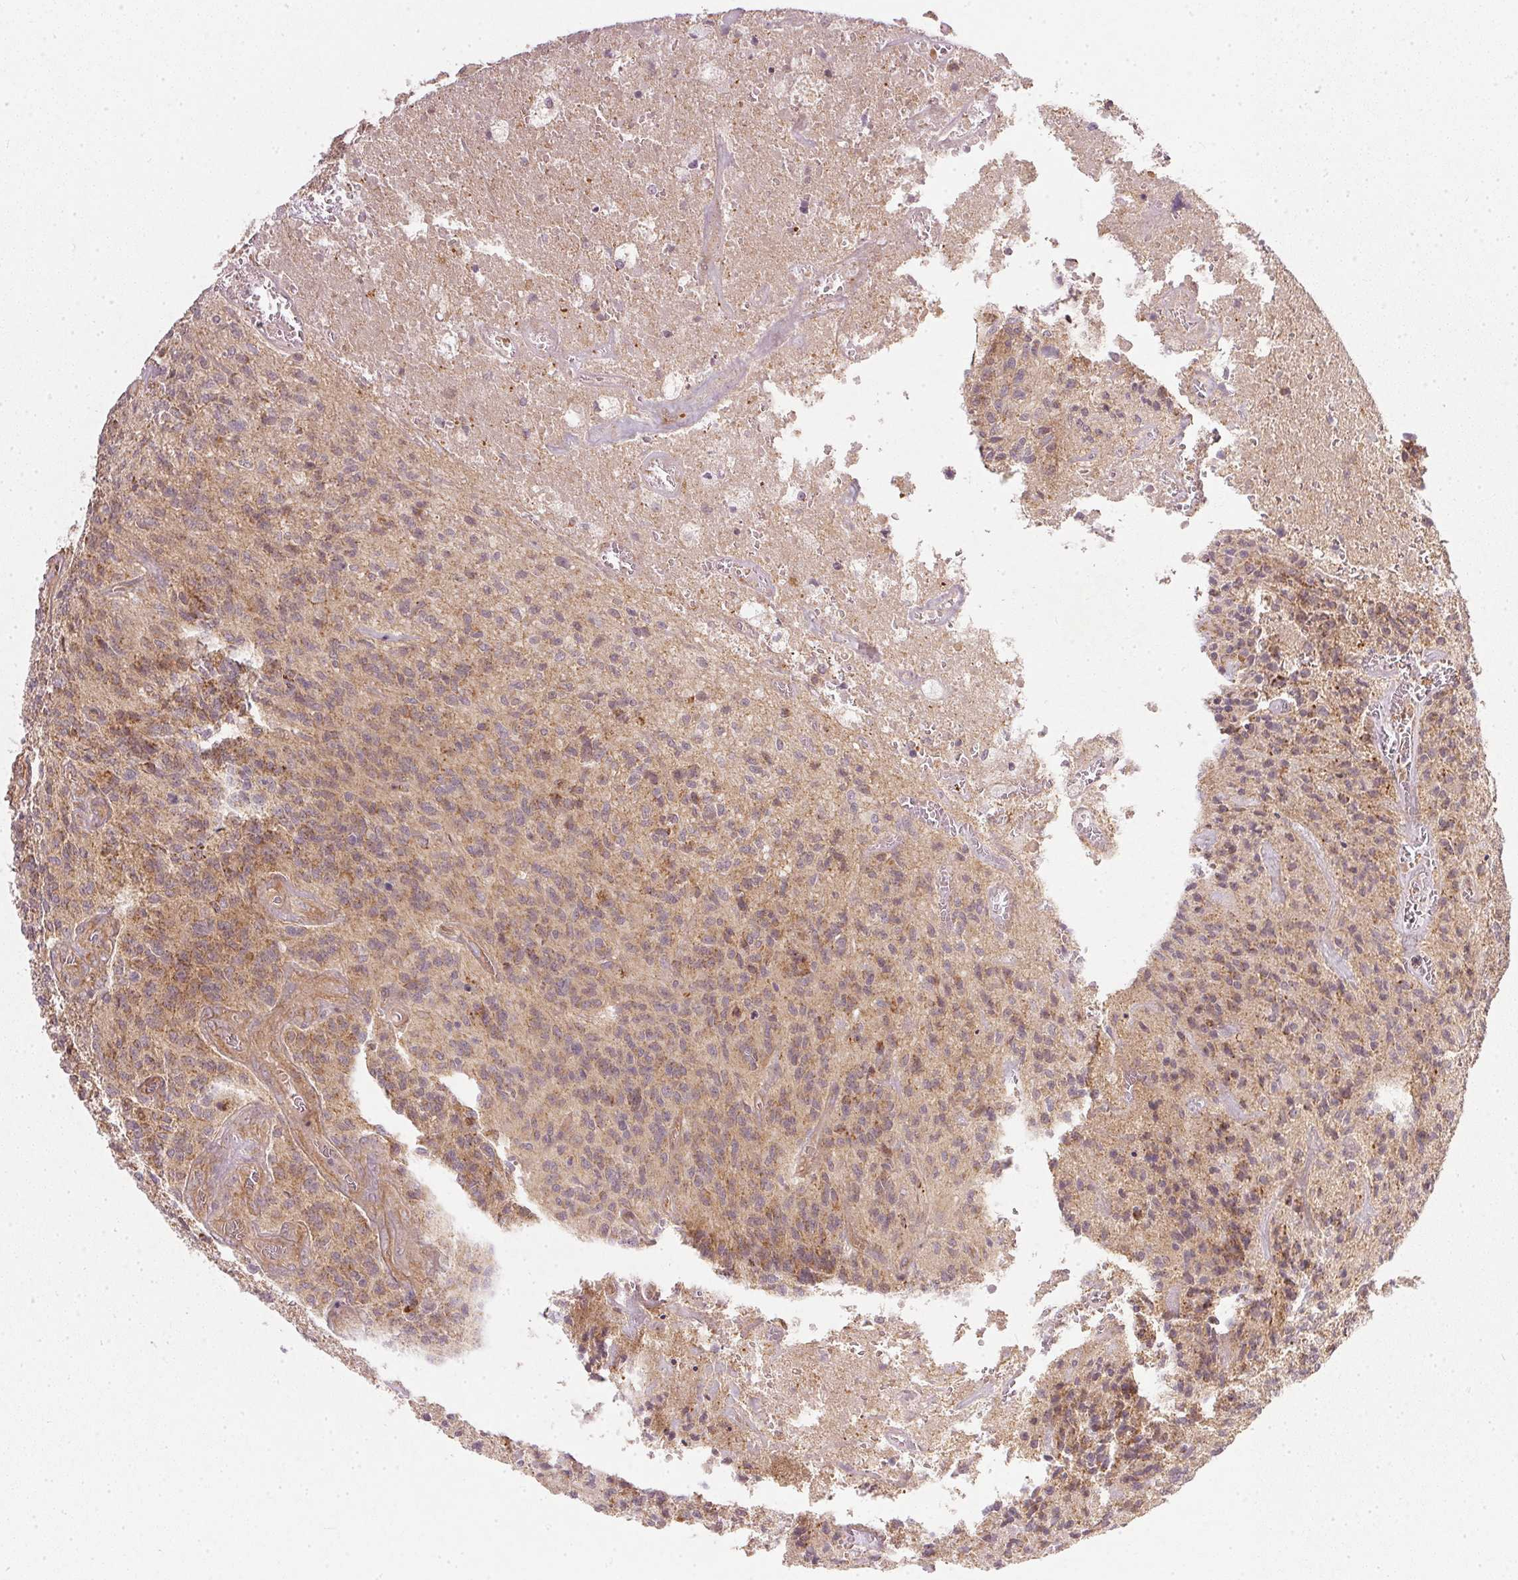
{"staining": {"intensity": "weak", "quantity": ">75%", "location": "cytoplasmic/membranous"}, "tissue": "glioma", "cell_type": "Tumor cells", "image_type": "cancer", "snomed": [{"axis": "morphology", "description": "Glioma, malignant, High grade"}, {"axis": "topography", "description": "Brain"}], "caption": "Human malignant high-grade glioma stained with a brown dye exhibits weak cytoplasmic/membranous positive expression in about >75% of tumor cells.", "gene": "NADK2", "patient": {"sex": "male", "age": 76}}